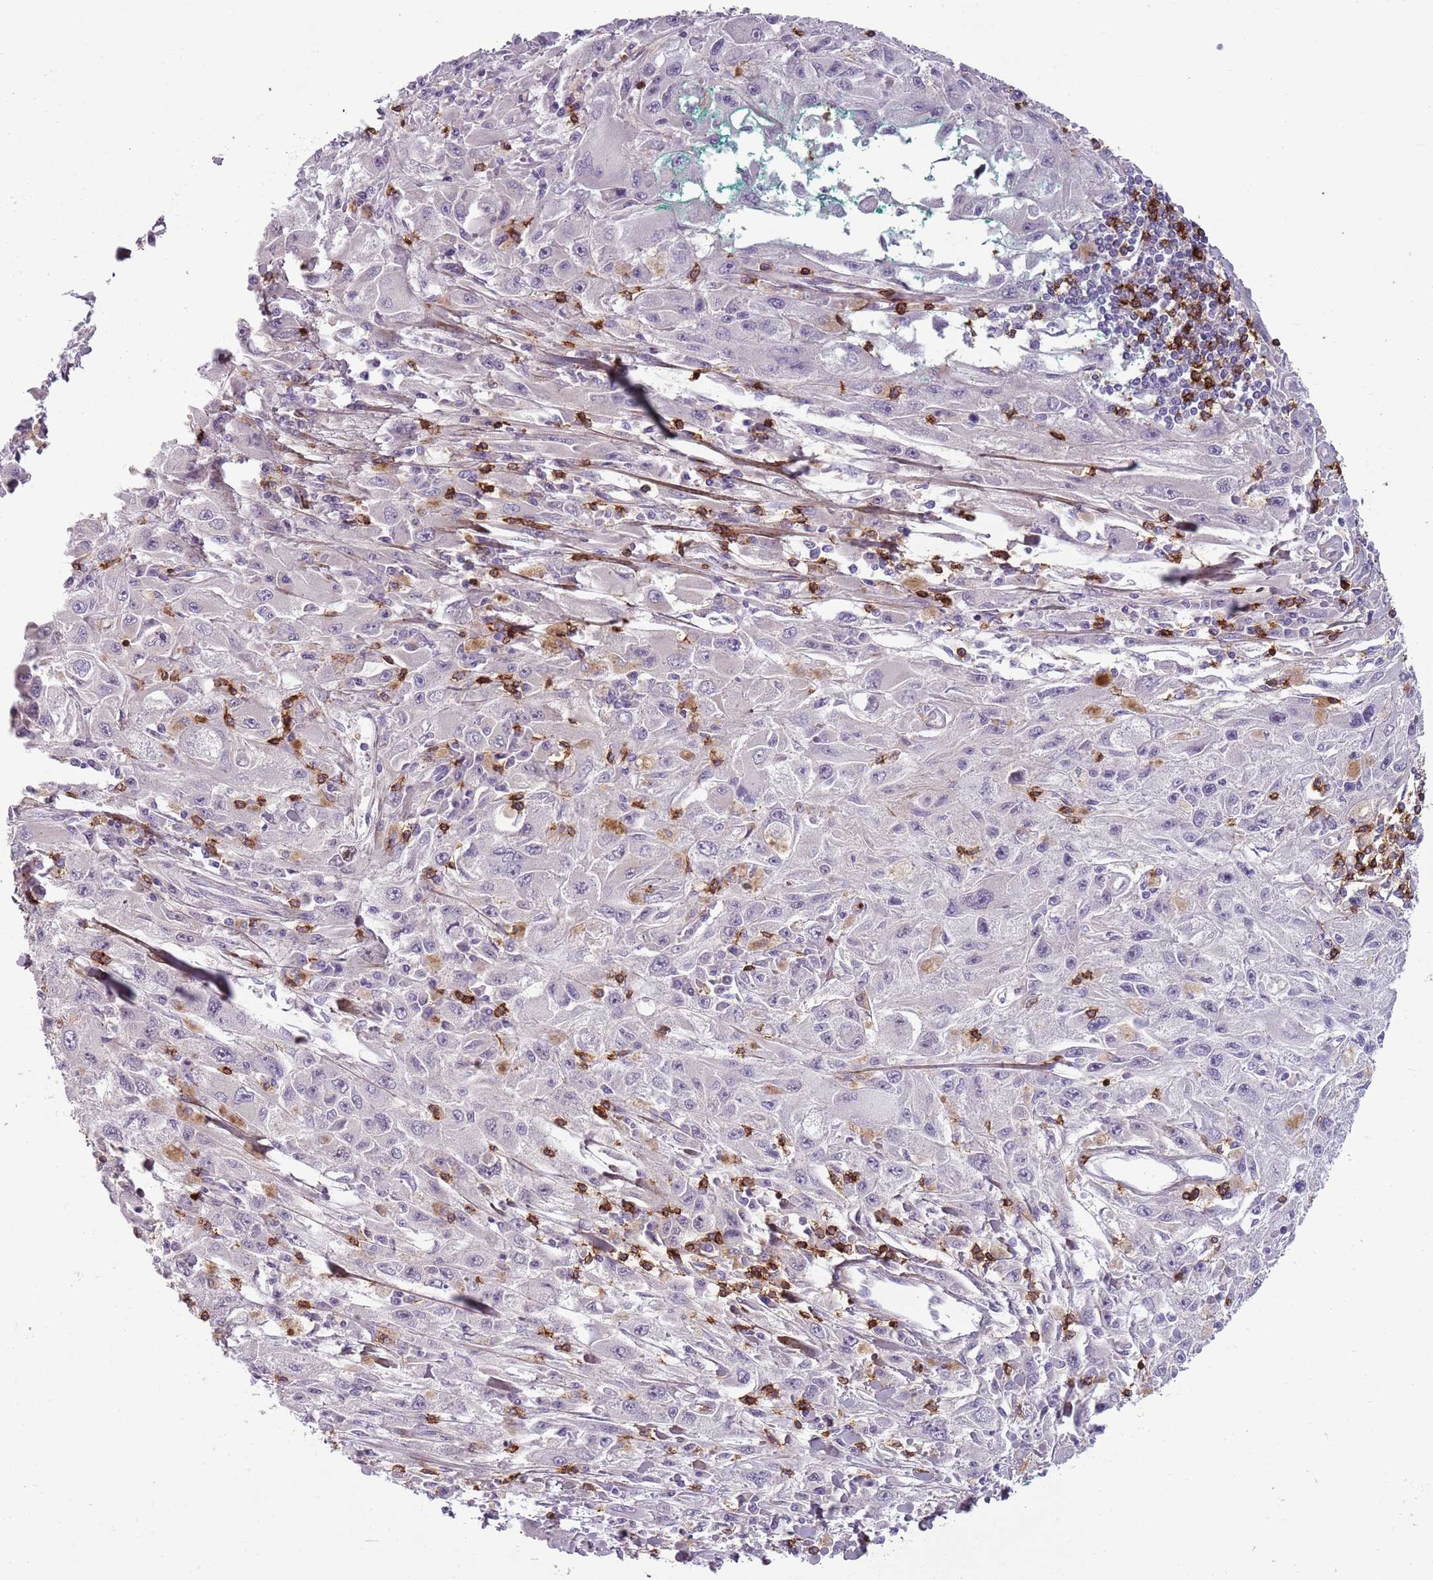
{"staining": {"intensity": "negative", "quantity": "none", "location": "none"}, "tissue": "melanoma", "cell_type": "Tumor cells", "image_type": "cancer", "snomed": [{"axis": "morphology", "description": "Malignant melanoma, Metastatic site"}, {"axis": "topography", "description": "Skin"}], "caption": "Immunohistochemistry (IHC) histopathology image of human melanoma stained for a protein (brown), which shows no staining in tumor cells. (Stains: DAB (3,3'-diaminobenzidine) IHC with hematoxylin counter stain, Microscopy: brightfield microscopy at high magnification).", "gene": "ZNF583", "patient": {"sex": "male", "age": 53}}